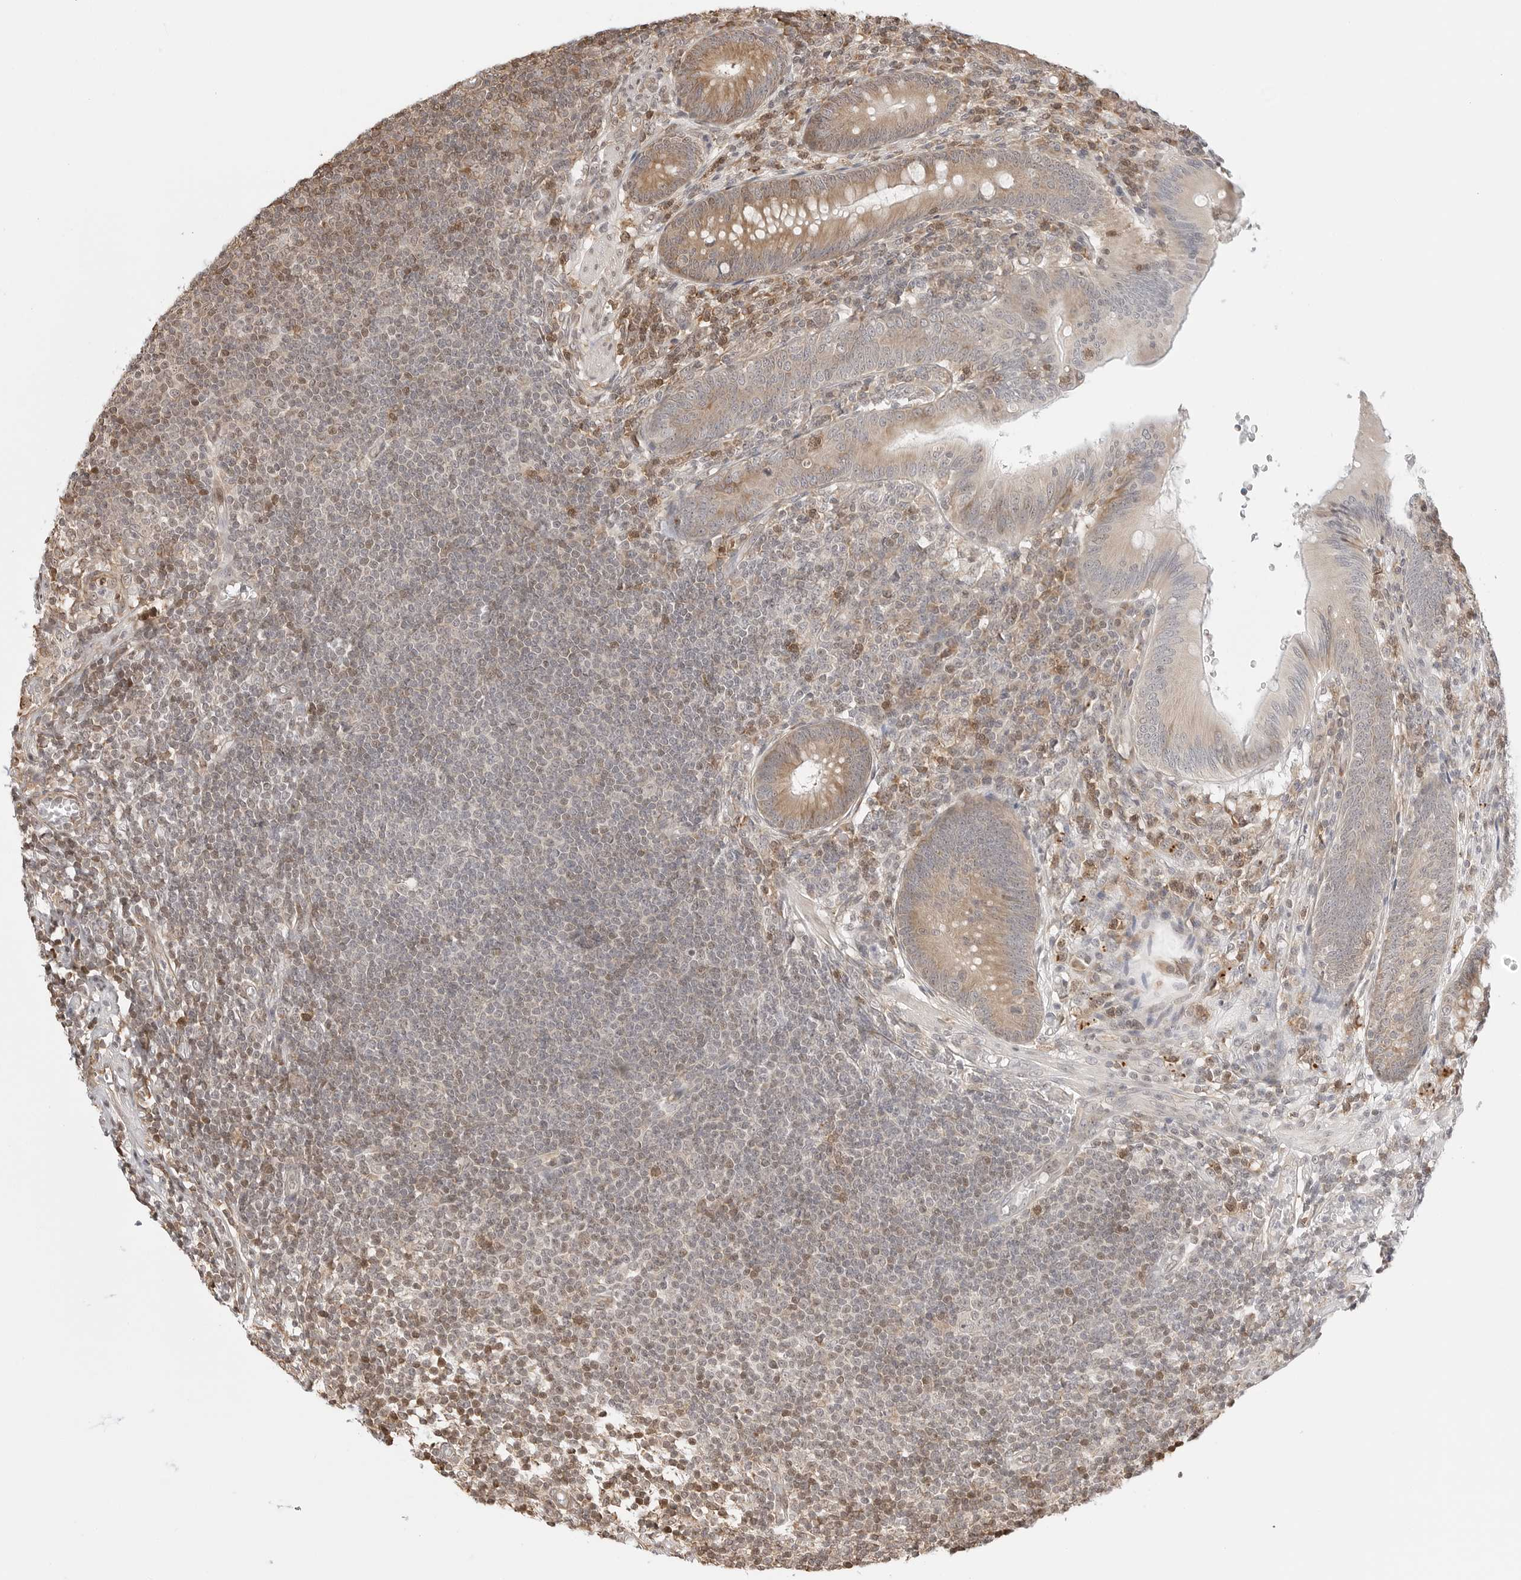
{"staining": {"intensity": "moderate", "quantity": ">75%", "location": "cytoplasmic/membranous"}, "tissue": "appendix", "cell_type": "Glandular cells", "image_type": "normal", "snomed": [{"axis": "morphology", "description": "Normal tissue, NOS"}, {"axis": "morphology", "description": "Inflammation, NOS"}, {"axis": "topography", "description": "Appendix"}], "caption": "A brown stain highlights moderate cytoplasmic/membranous expression of a protein in glandular cells of normal human appendix.", "gene": "FKBP14", "patient": {"sex": "male", "age": 46}}